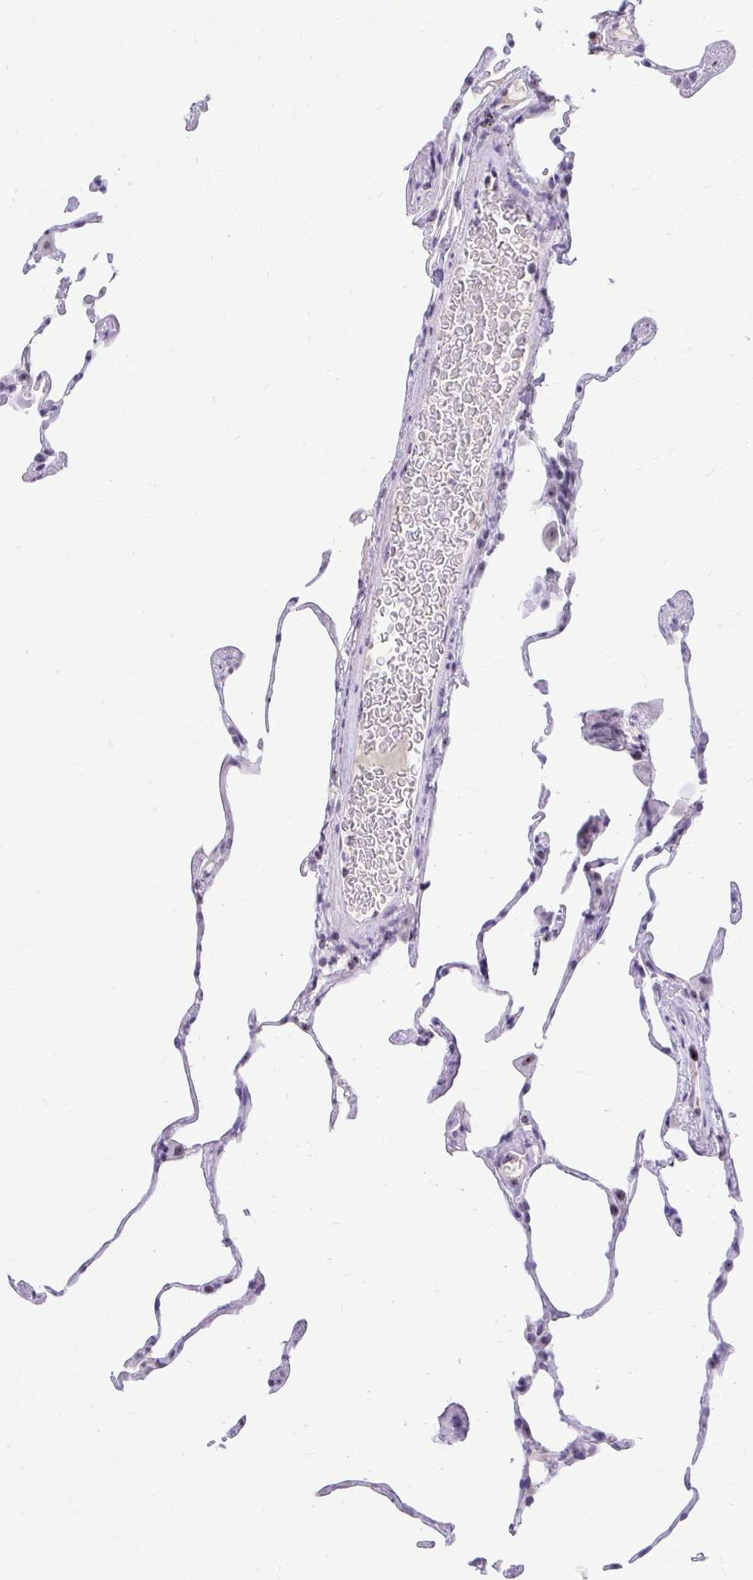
{"staining": {"intensity": "negative", "quantity": "none", "location": "none"}, "tissue": "lung", "cell_type": "Alveolar cells", "image_type": "normal", "snomed": [{"axis": "morphology", "description": "Normal tissue, NOS"}, {"axis": "topography", "description": "Lung"}], "caption": "High magnification brightfield microscopy of benign lung stained with DAB (3,3'-diaminobenzidine) (brown) and counterstained with hematoxylin (blue): alveolar cells show no significant expression.", "gene": "NIFK", "patient": {"sex": "female", "age": 57}}